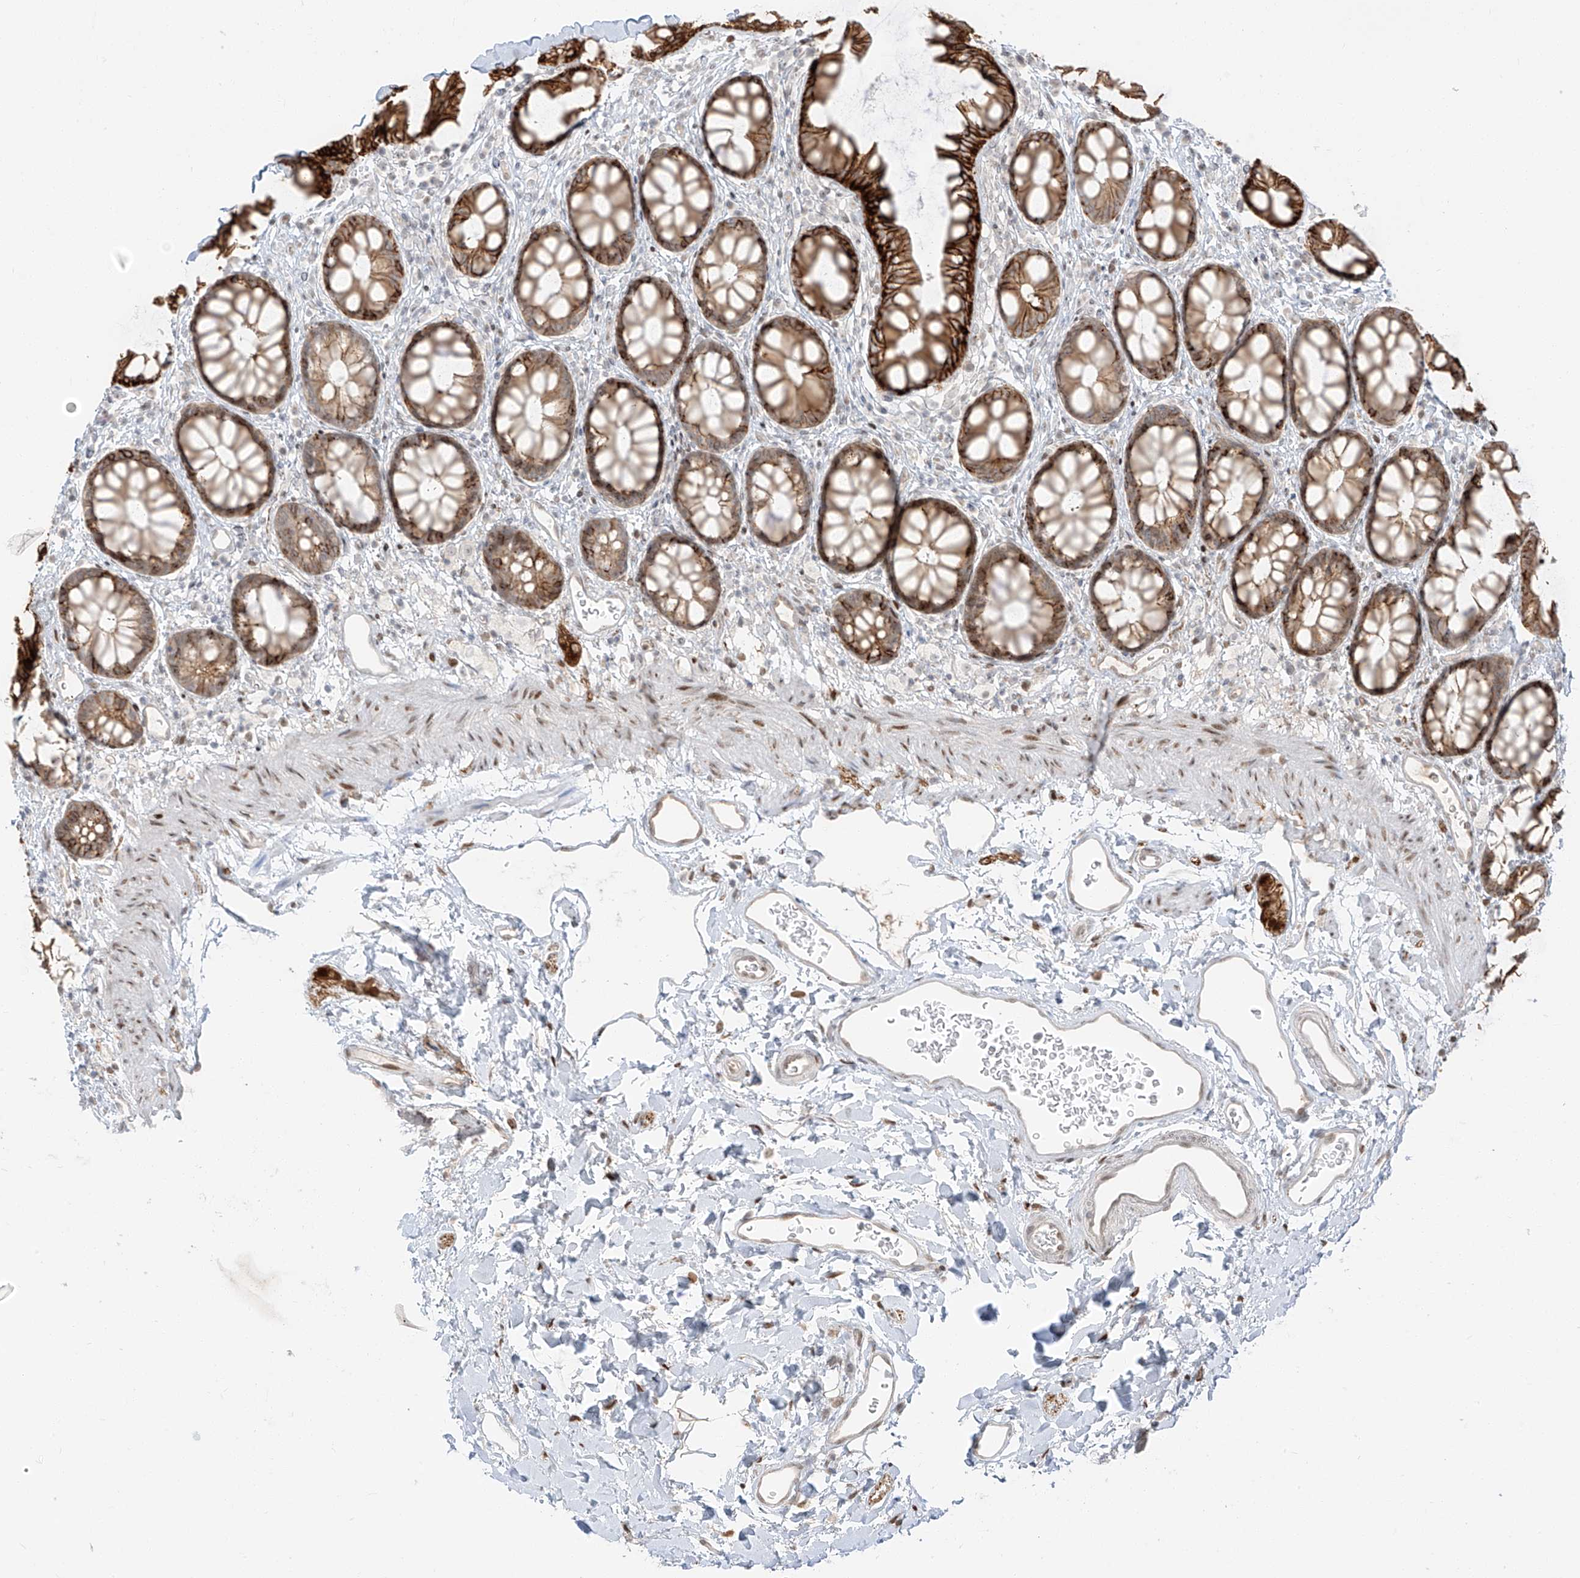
{"staining": {"intensity": "strong", "quantity": ">75%", "location": "cytoplasmic/membranous"}, "tissue": "rectum", "cell_type": "Glandular cells", "image_type": "normal", "snomed": [{"axis": "morphology", "description": "Normal tissue, NOS"}, {"axis": "topography", "description": "Rectum"}], "caption": "Immunohistochemical staining of benign rectum exhibits >75% levels of strong cytoplasmic/membranous protein positivity in approximately >75% of glandular cells. The staining is performed using DAB (3,3'-diaminobenzidine) brown chromogen to label protein expression. The nuclei are counter-stained blue using hematoxylin.", "gene": "ZNF774", "patient": {"sex": "female", "age": 65}}